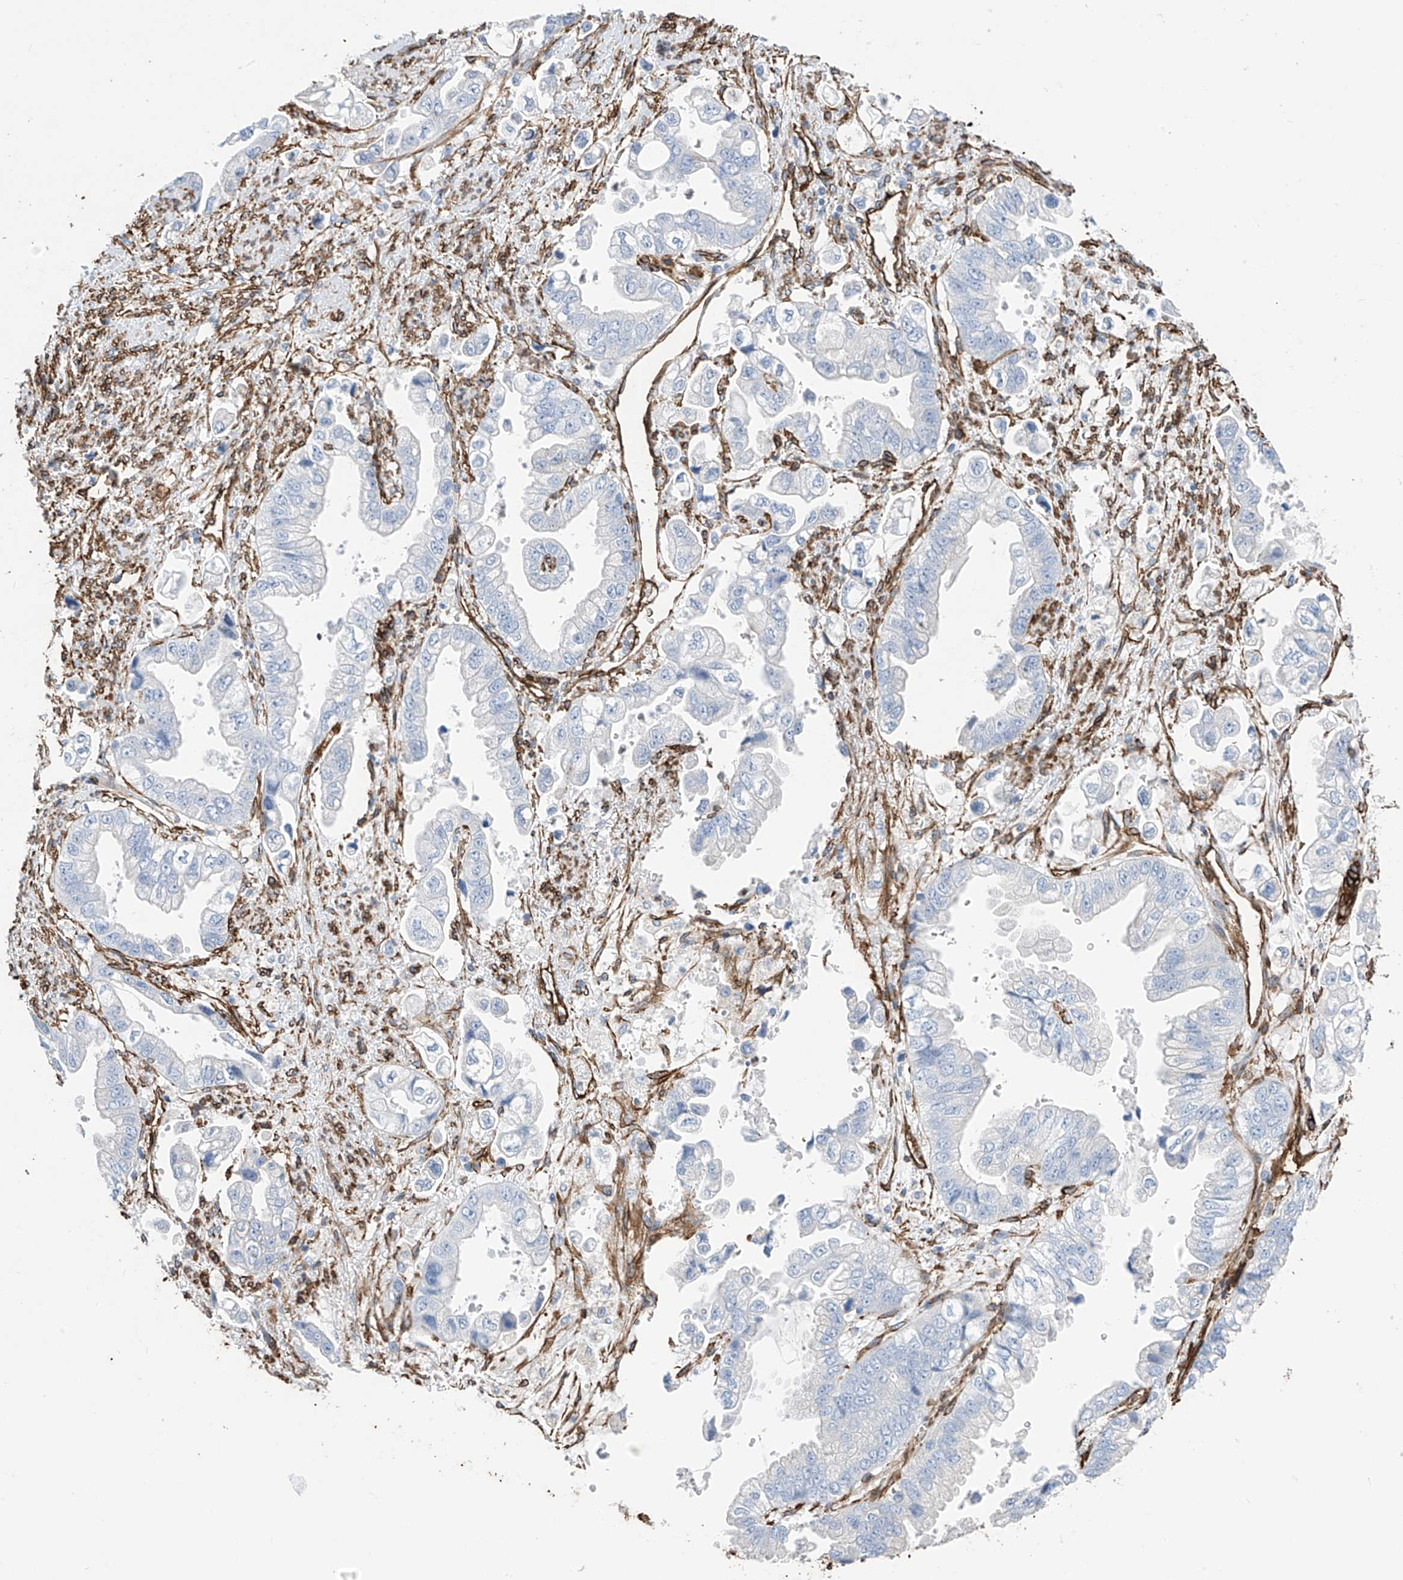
{"staining": {"intensity": "negative", "quantity": "none", "location": "none"}, "tissue": "stomach cancer", "cell_type": "Tumor cells", "image_type": "cancer", "snomed": [{"axis": "morphology", "description": "Adenocarcinoma, NOS"}, {"axis": "topography", "description": "Stomach"}], "caption": "Immunohistochemistry (IHC) micrograph of stomach cancer (adenocarcinoma) stained for a protein (brown), which exhibits no positivity in tumor cells.", "gene": "UBTD1", "patient": {"sex": "male", "age": 62}}